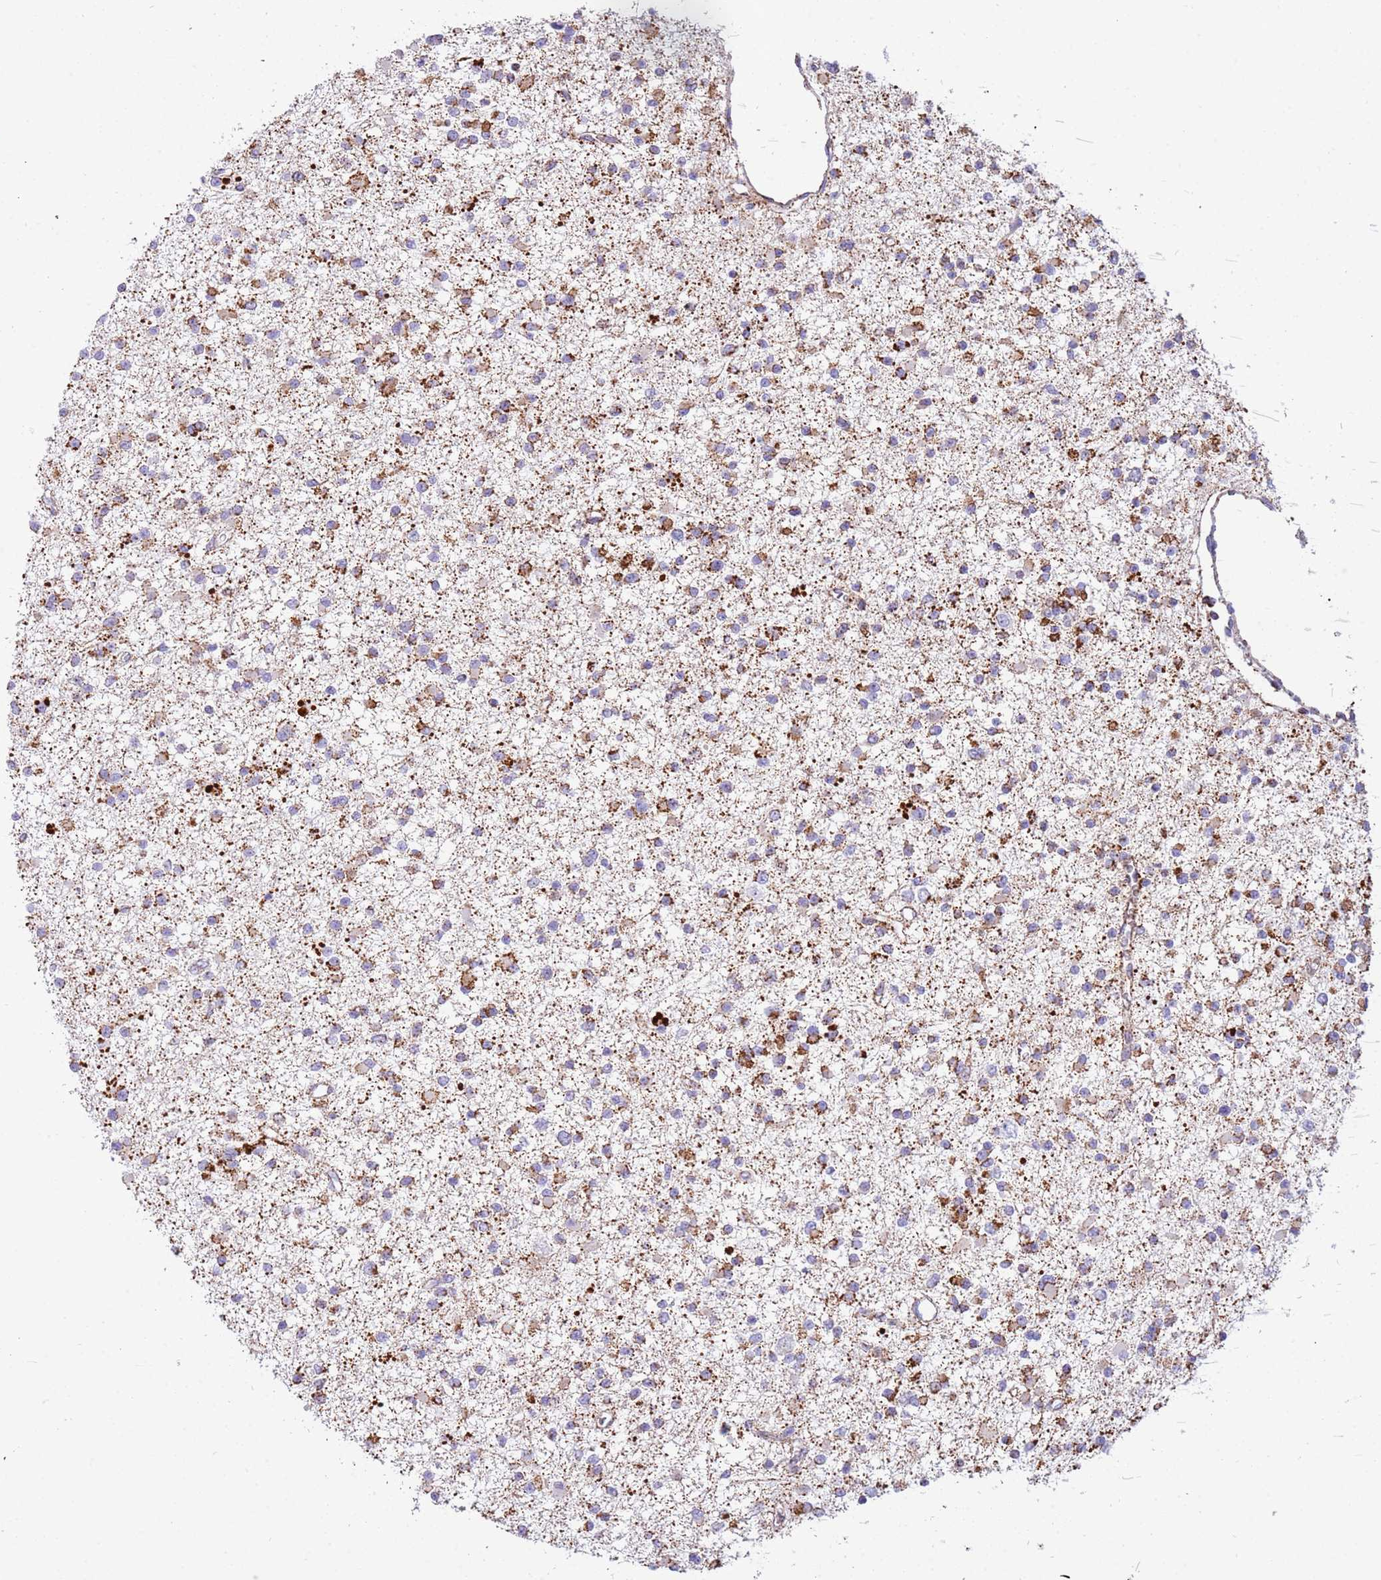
{"staining": {"intensity": "moderate", "quantity": ">75%", "location": "cytoplasmic/membranous"}, "tissue": "glioma", "cell_type": "Tumor cells", "image_type": "cancer", "snomed": [{"axis": "morphology", "description": "Glioma, malignant, Low grade"}, {"axis": "topography", "description": "Brain"}], "caption": "Glioma was stained to show a protein in brown. There is medium levels of moderate cytoplasmic/membranous expression in about >75% of tumor cells.", "gene": "SUCLG2", "patient": {"sex": "female", "age": 22}}